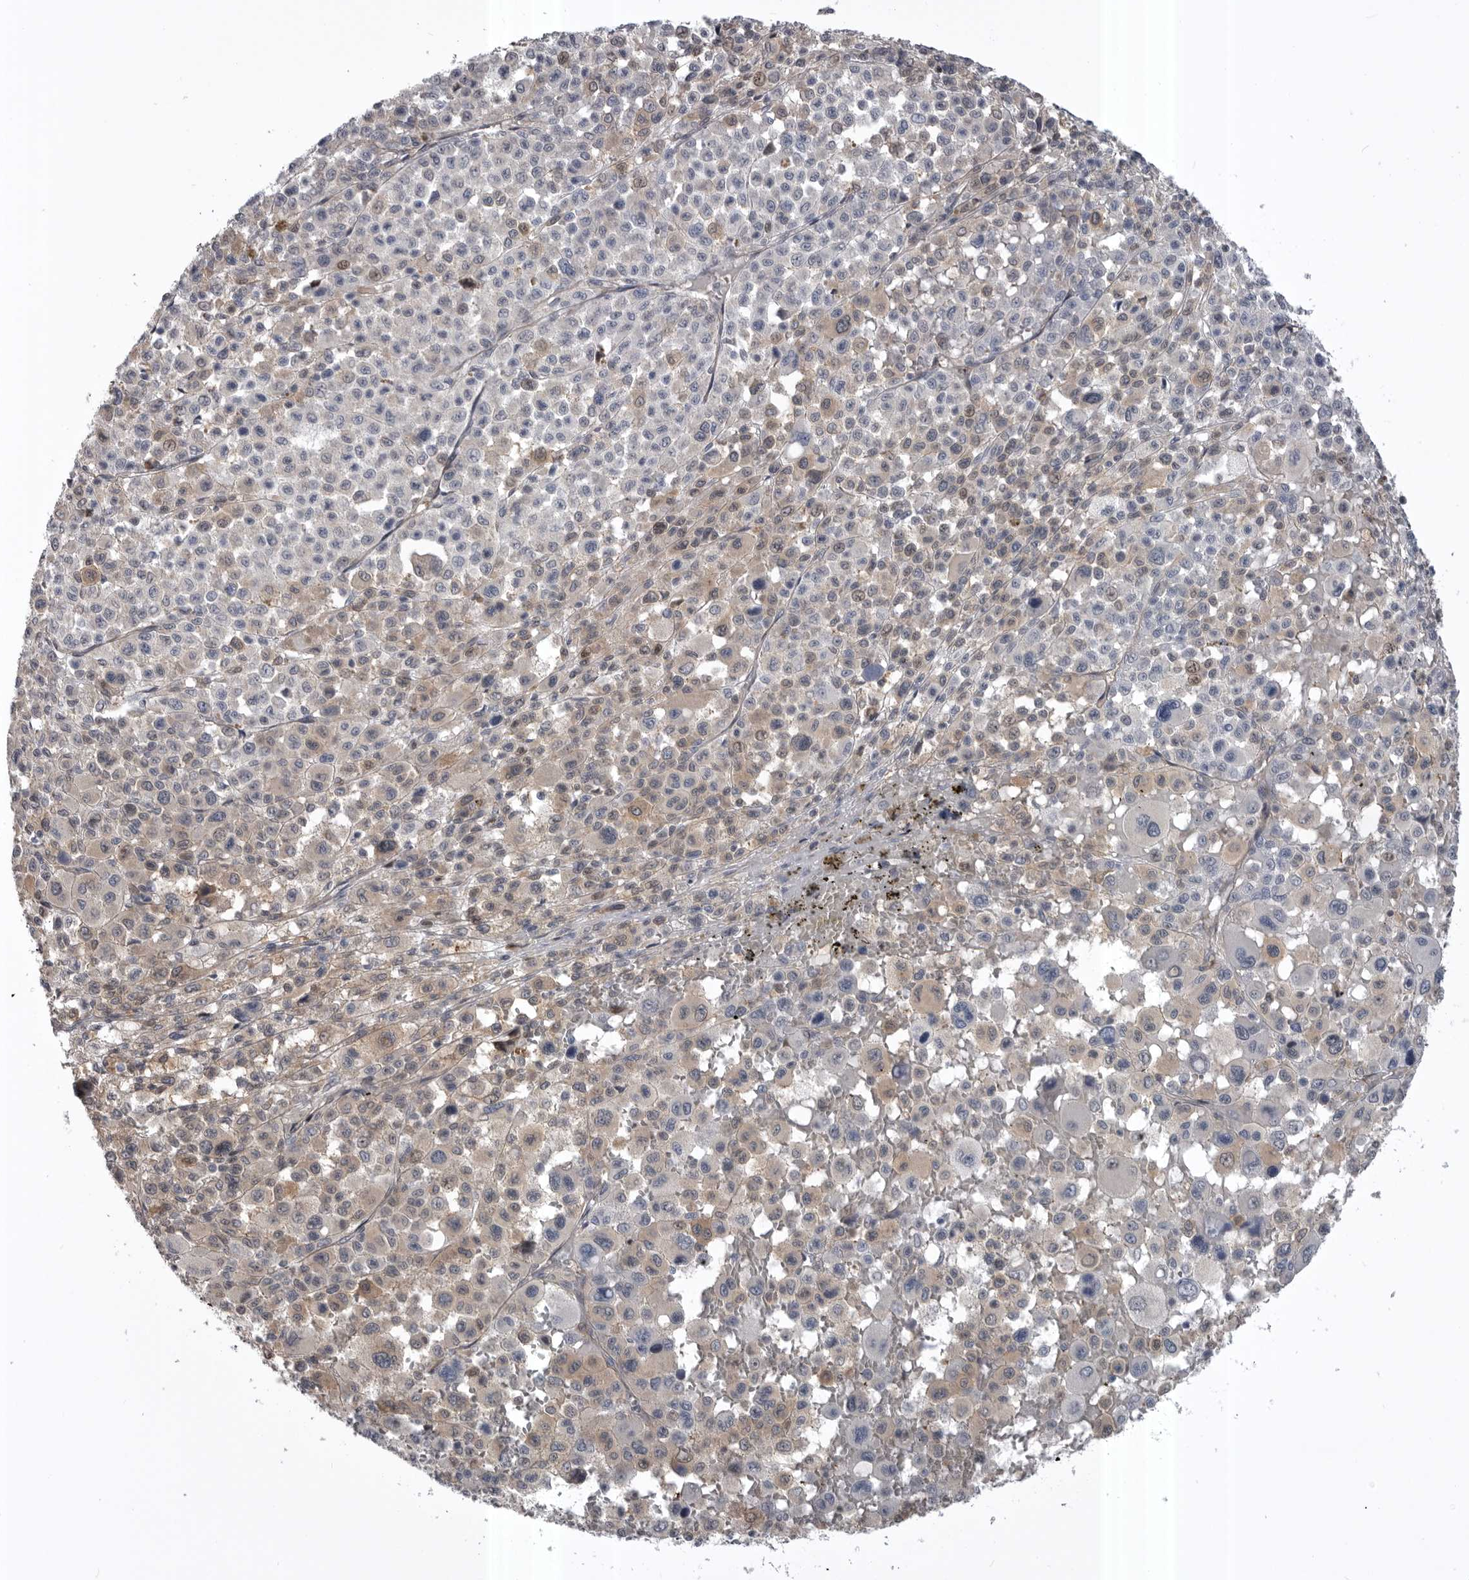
{"staining": {"intensity": "weak", "quantity": "25%-75%", "location": "cytoplasmic/membranous,nuclear"}, "tissue": "melanoma", "cell_type": "Tumor cells", "image_type": "cancer", "snomed": [{"axis": "morphology", "description": "Malignant melanoma, Metastatic site"}, {"axis": "topography", "description": "Skin"}], "caption": "The immunohistochemical stain labels weak cytoplasmic/membranous and nuclear expression in tumor cells of malignant melanoma (metastatic site) tissue.", "gene": "RAB3GAP2", "patient": {"sex": "female", "age": 74}}